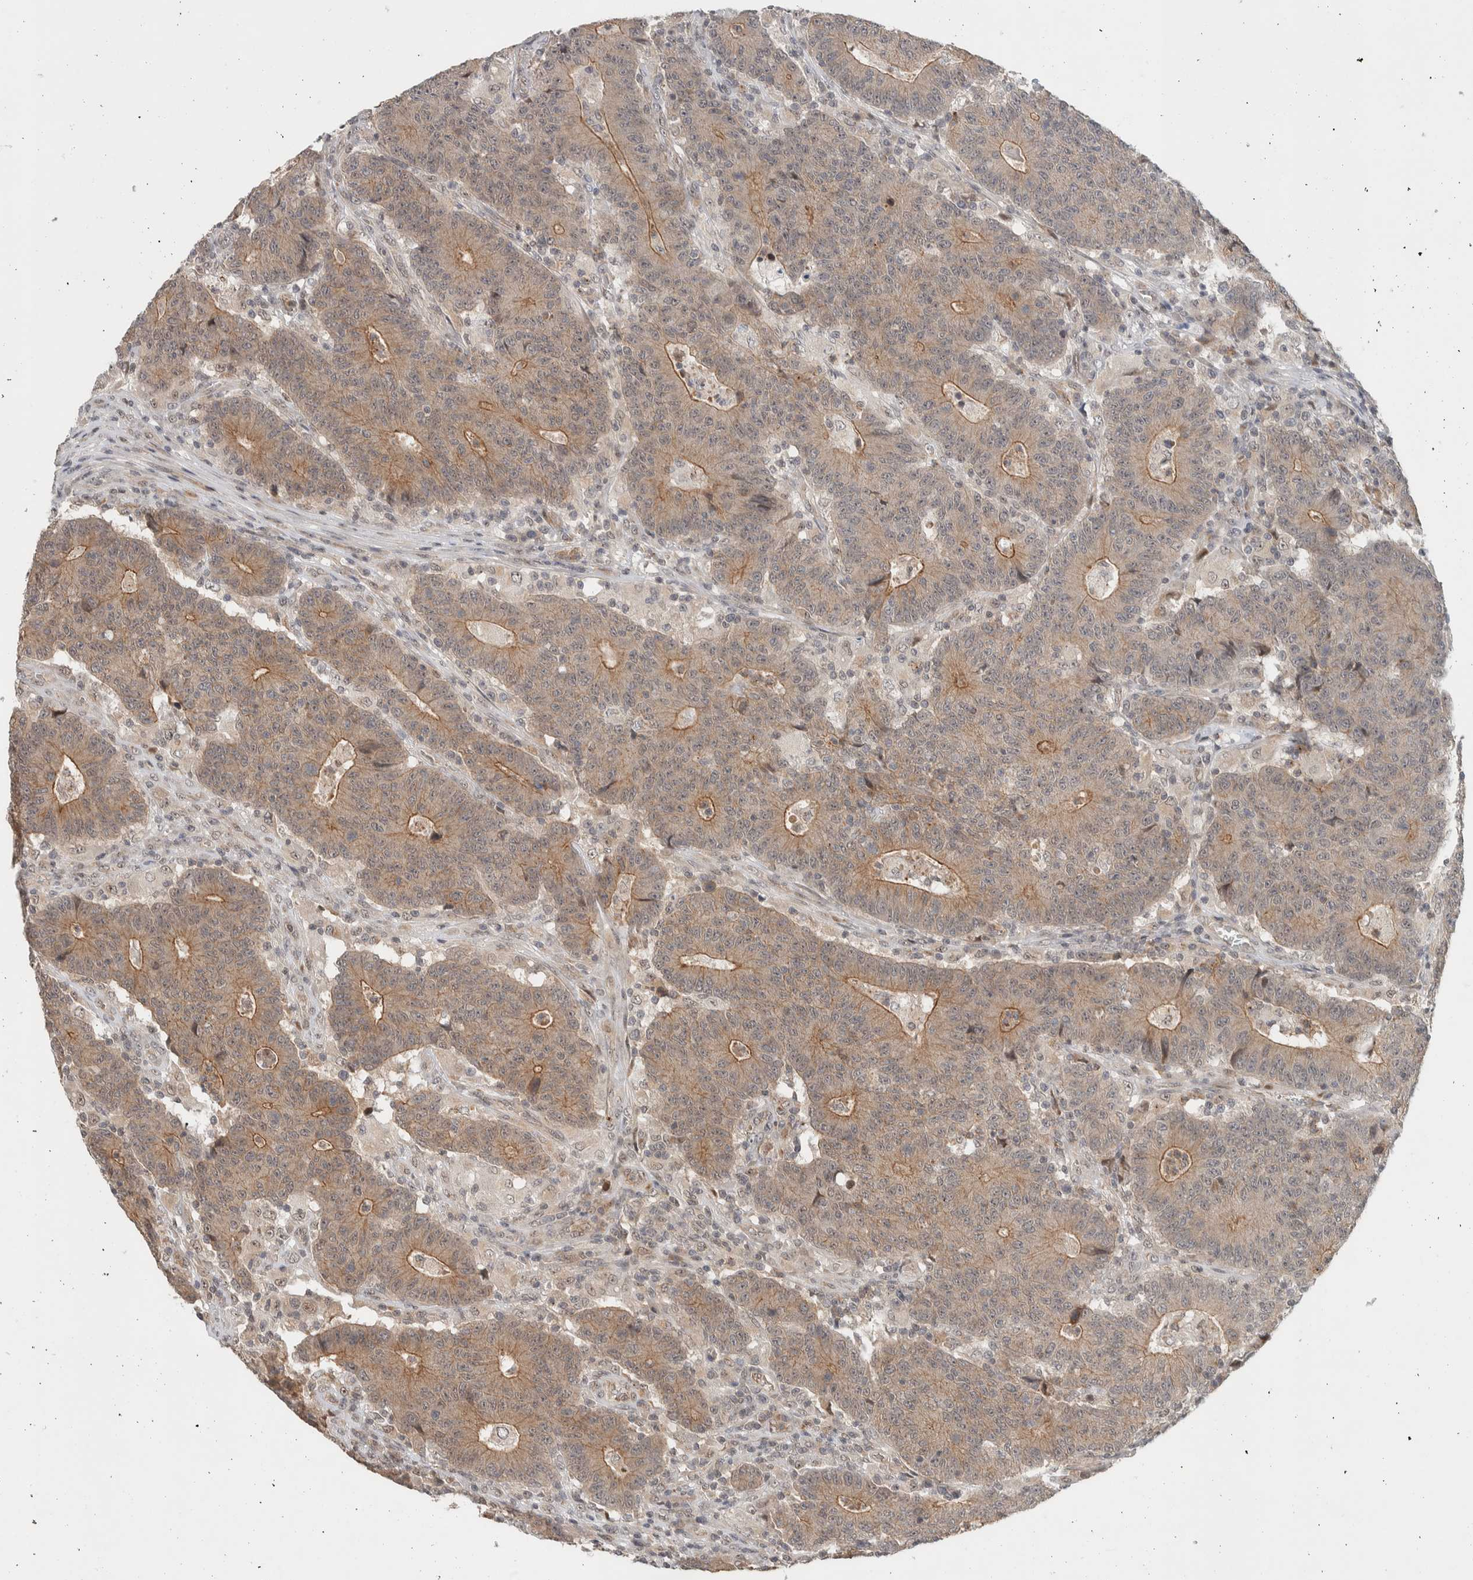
{"staining": {"intensity": "moderate", "quantity": "25%-75%", "location": "cytoplasmic/membranous"}, "tissue": "colorectal cancer", "cell_type": "Tumor cells", "image_type": "cancer", "snomed": [{"axis": "morphology", "description": "Normal tissue, NOS"}, {"axis": "morphology", "description": "Adenocarcinoma, NOS"}, {"axis": "topography", "description": "Colon"}], "caption": "Protein expression analysis of human colorectal cancer reveals moderate cytoplasmic/membranous positivity in approximately 25%-75% of tumor cells.", "gene": "DEPTOR", "patient": {"sex": "female", "age": 75}}